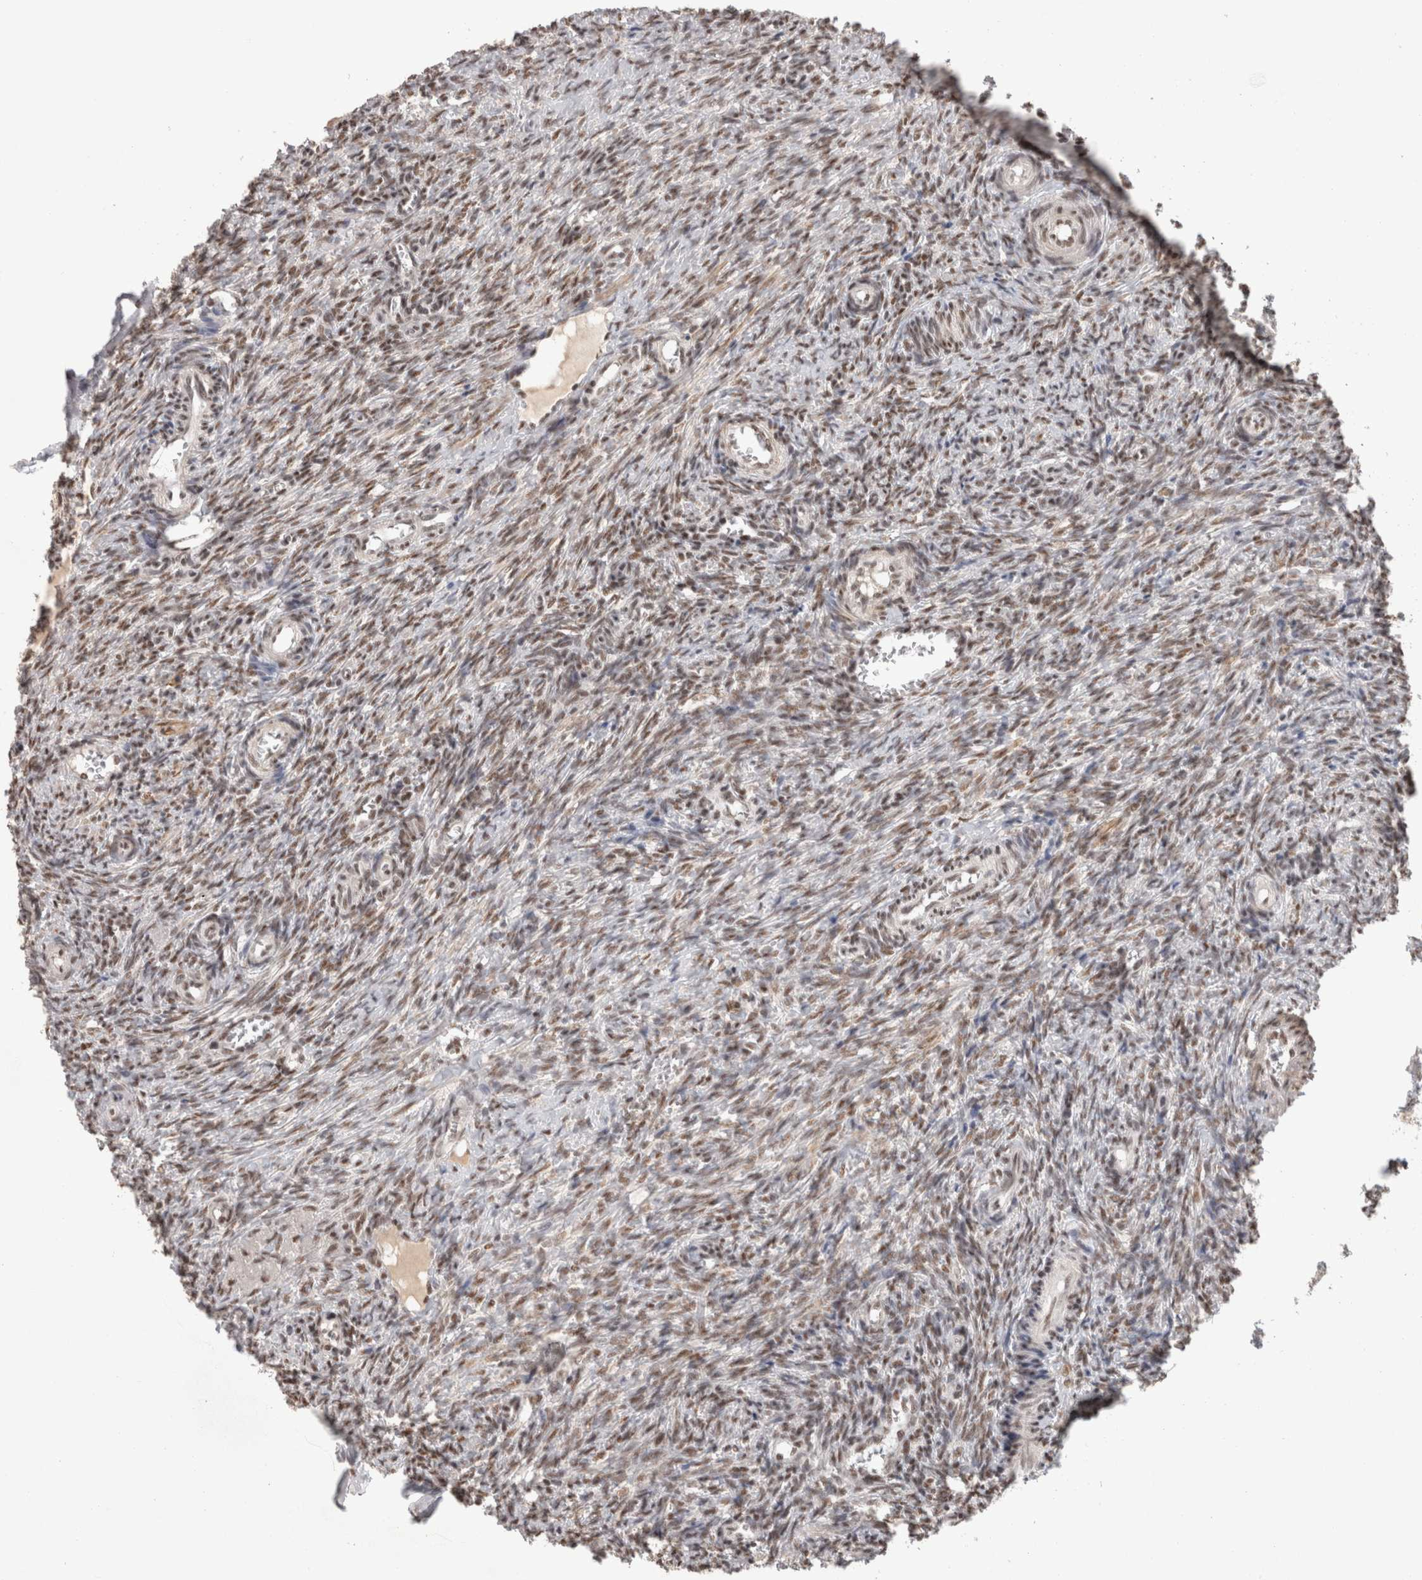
{"staining": {"intensity": "weak", "quantity": "25%-75%", "location": "cytoplasmic/membranous,nuclear"}, "tissue": "ovary", "cell_type": "Follicle cells", "image_type": "normal", "snomed": [{"axis": "morphology", "description": "Normal tissue, NOS"}, {"axis": "topography", "description": "Ovary"}], "caption": "Immunohistochemical staining of unremarkable ovary reveals 25%-75% levels of weak cytoplasmic/membranous,nuclear protein expression in about 25%-75% of follicle cells.", "gene": "ZNF830", "patient": {"sex": "female", "age": 41}}